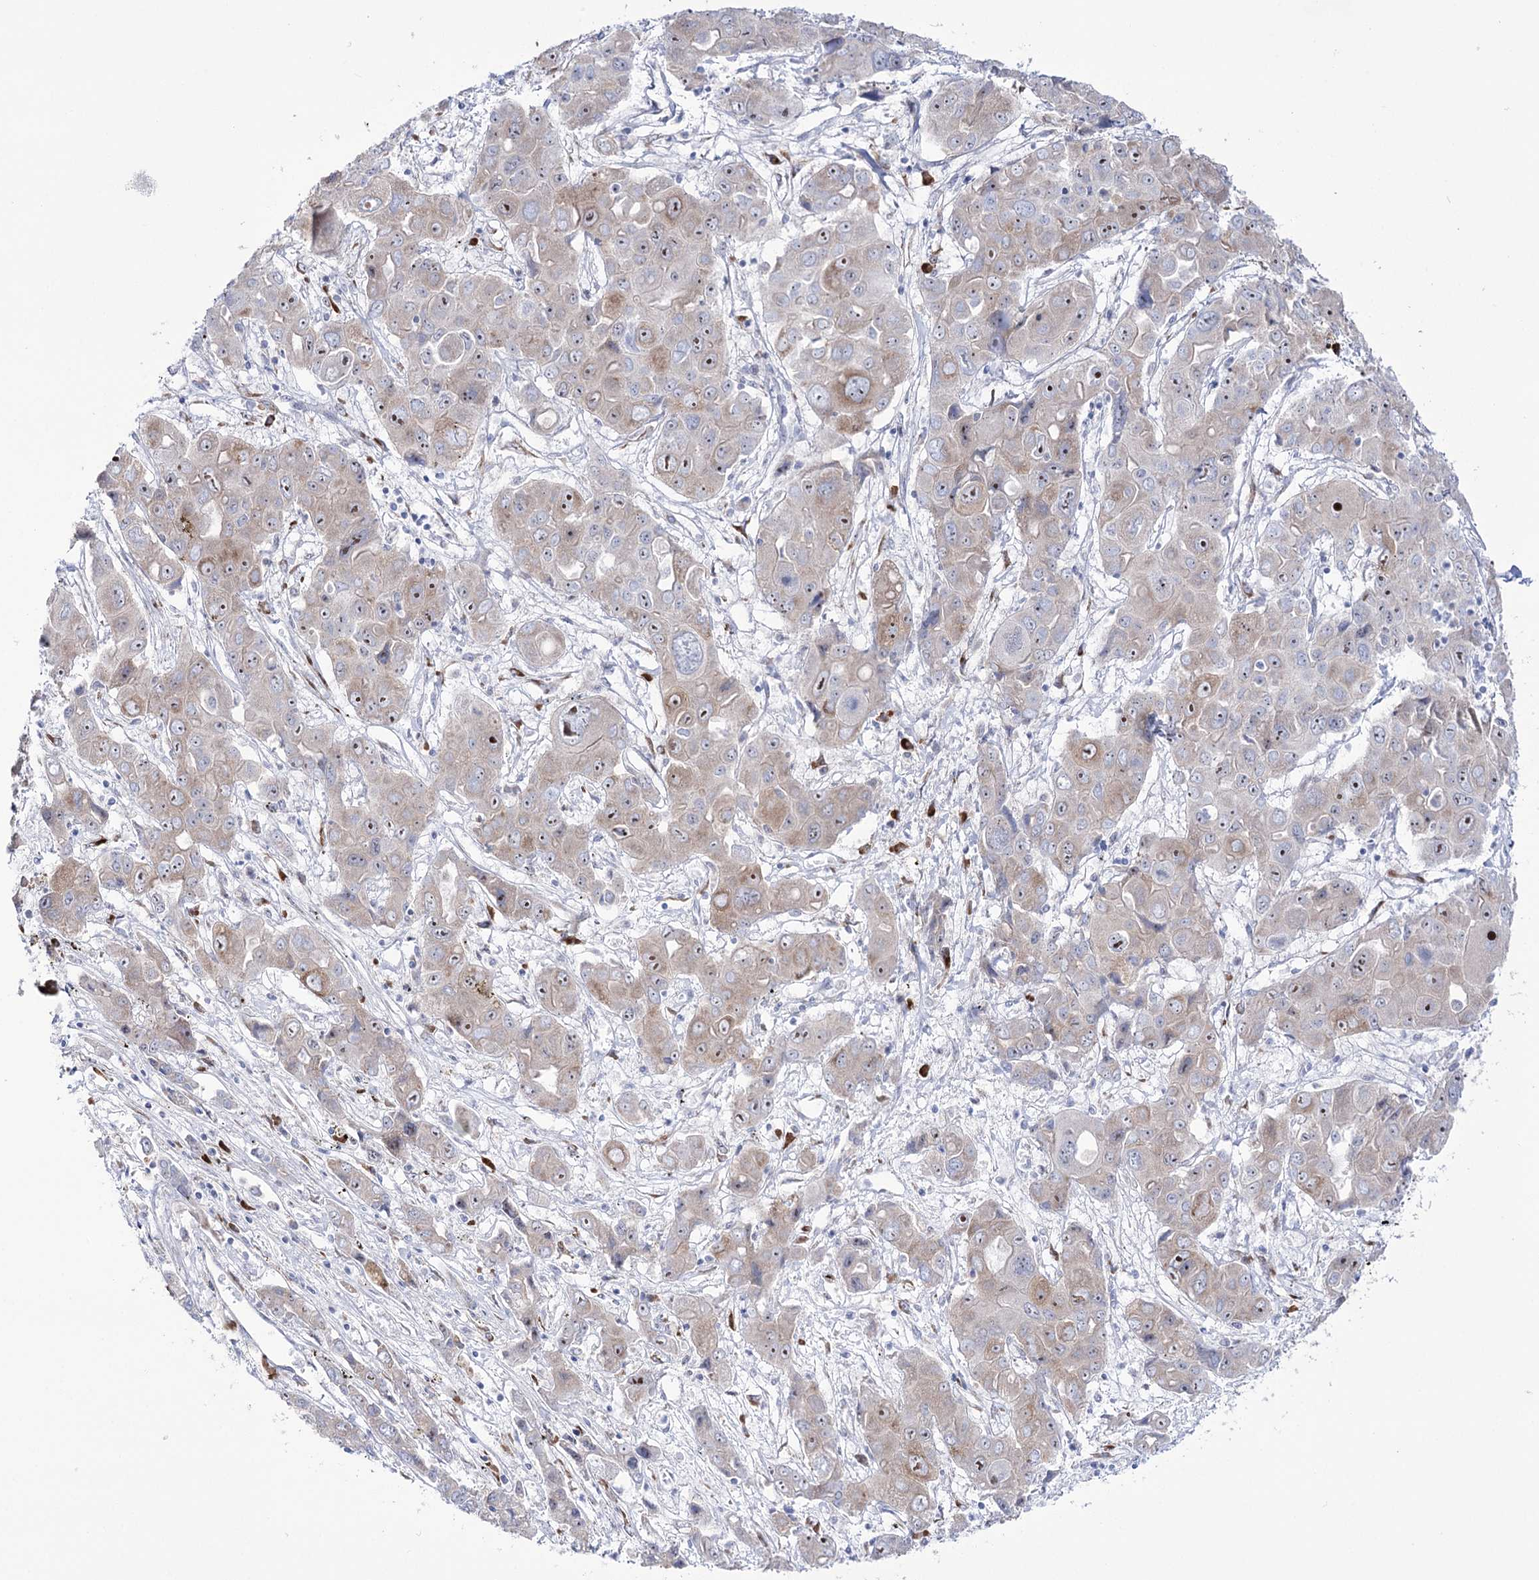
{"staining": {"intensity": "moderate", "quantity": "<25%", "location": "cytoplasmic/membranous,nuclear"}, "tissue": "liver cancer", "cell_type": "Tumor cells", "image_type": "cancer", "snomed": [{"axis": "morphology", "description": "Cholangiocarcinoma"}, {"axis": "topography", "description": "Liver"}], "caption": "Liver cholangiocarcinoma stained with a protein marker displays moderate staining in tumor cells.", "gene": "METTL5", "patient": {"sex": "male", "age": 67}}